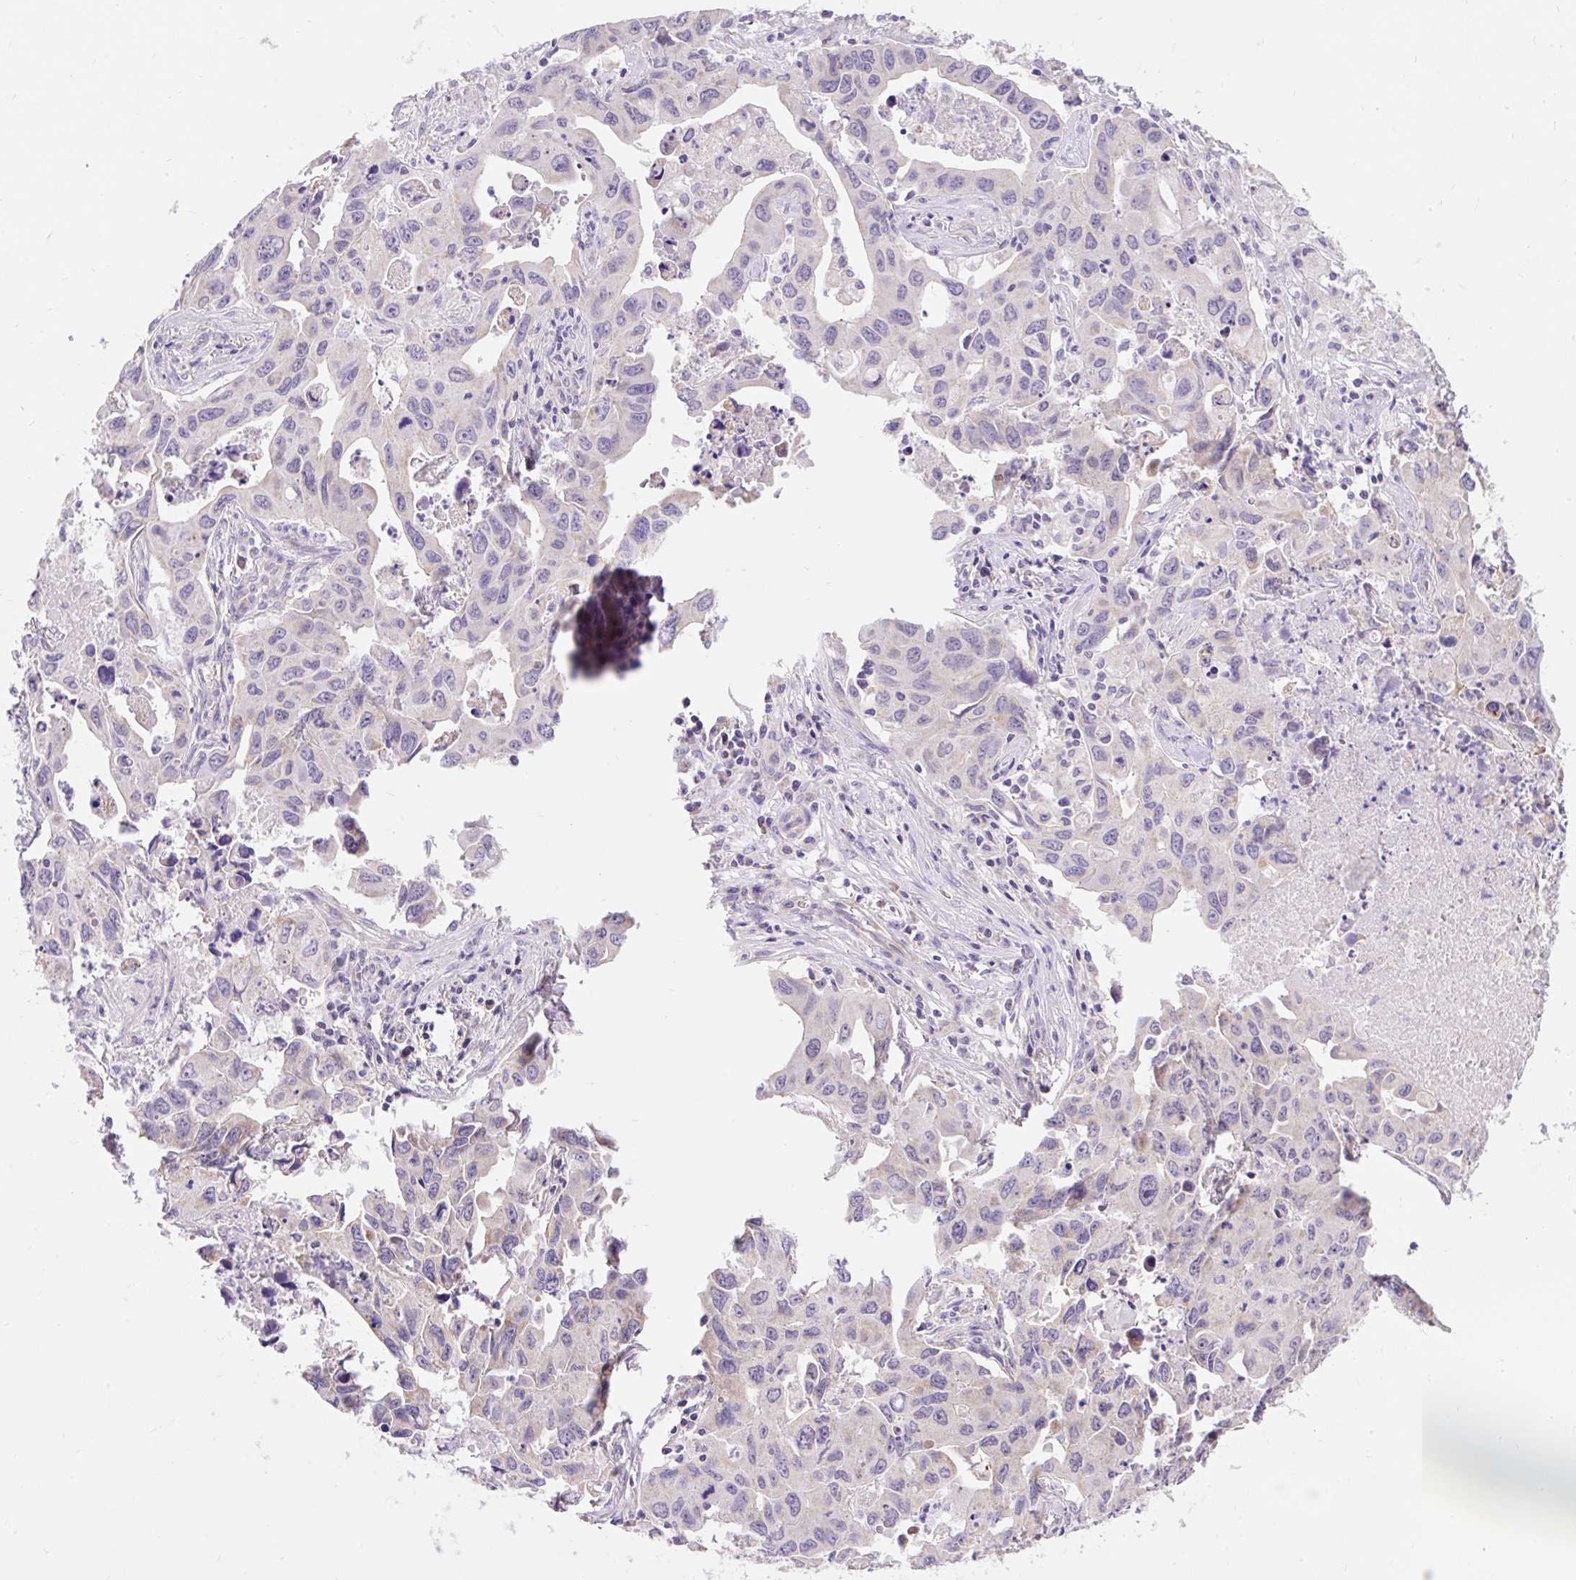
{"staining": {"intensity": "negative", "quantity": "none", "location": "none"}, "tissue": "lung cancer", "cell_type": "Tumor cells", "image_type": "cancer", "snomed": [{"axis": "morphology", "description": "Adenocarcinoma, NOS"}, {"axis": "topography", "description": "Lung"}], "caption": "Photomicrograph shows no protein positivity in tumor cells of adenocarcinoma (lung) tissue.", "gene": "PMAIP1", "patient": {"sex": "male", "age": 64}}